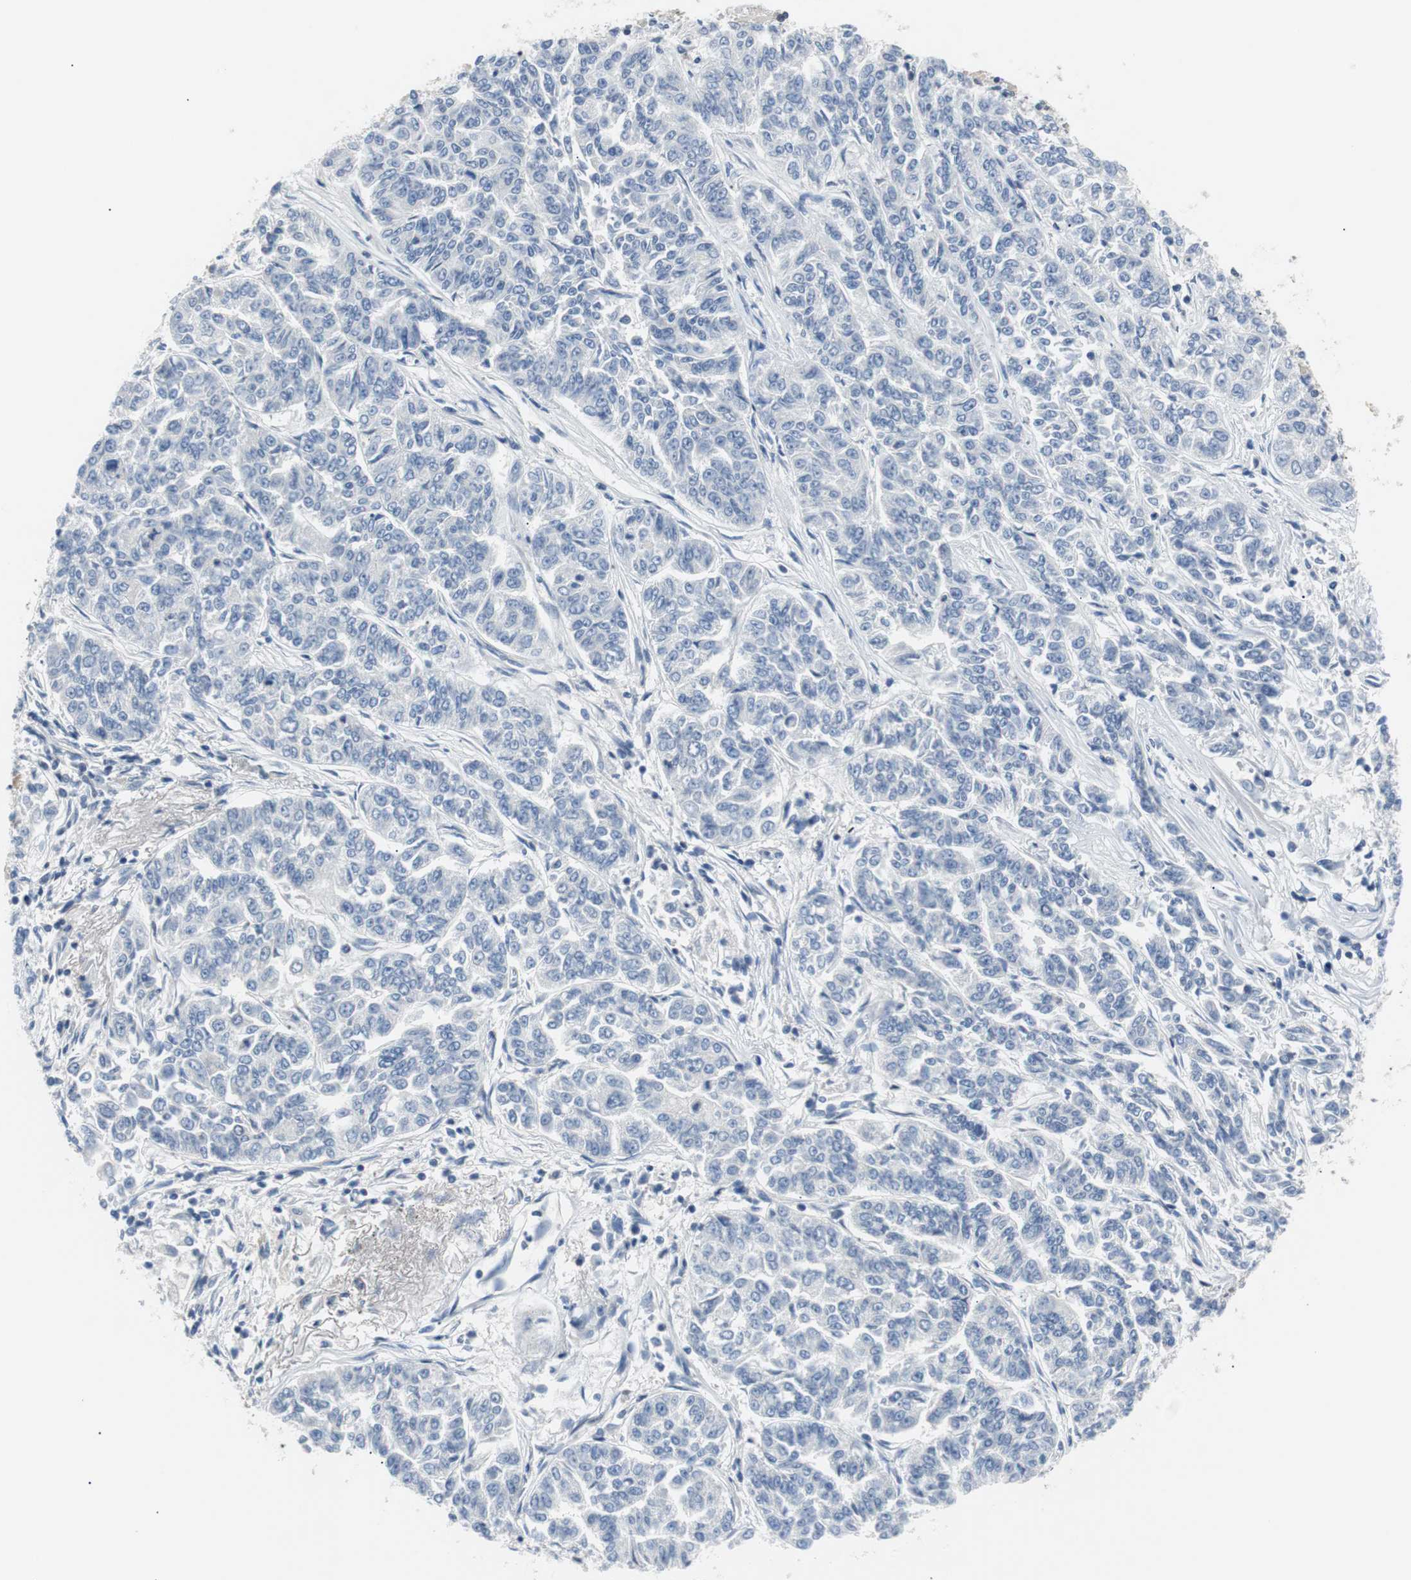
{"staining": {"intensity": "negative", "quantity": "none", "location": "none"}, "tissue": "lung cancer", "cell_type": "Tumor cells", "image_type": "cancer", "snomed": [{"axis": "morphology", "description": "Adenocarcinoma, NOS"}, {"axis": "topography", "description": "Lung"}], "caption": "Immunohistochemical staining of human adenocarcinoma (lung) exhibits no significant positivity in tumor cells.", "gene": "MAP2K4", "patient": {"sex": "male", "age": 84}}